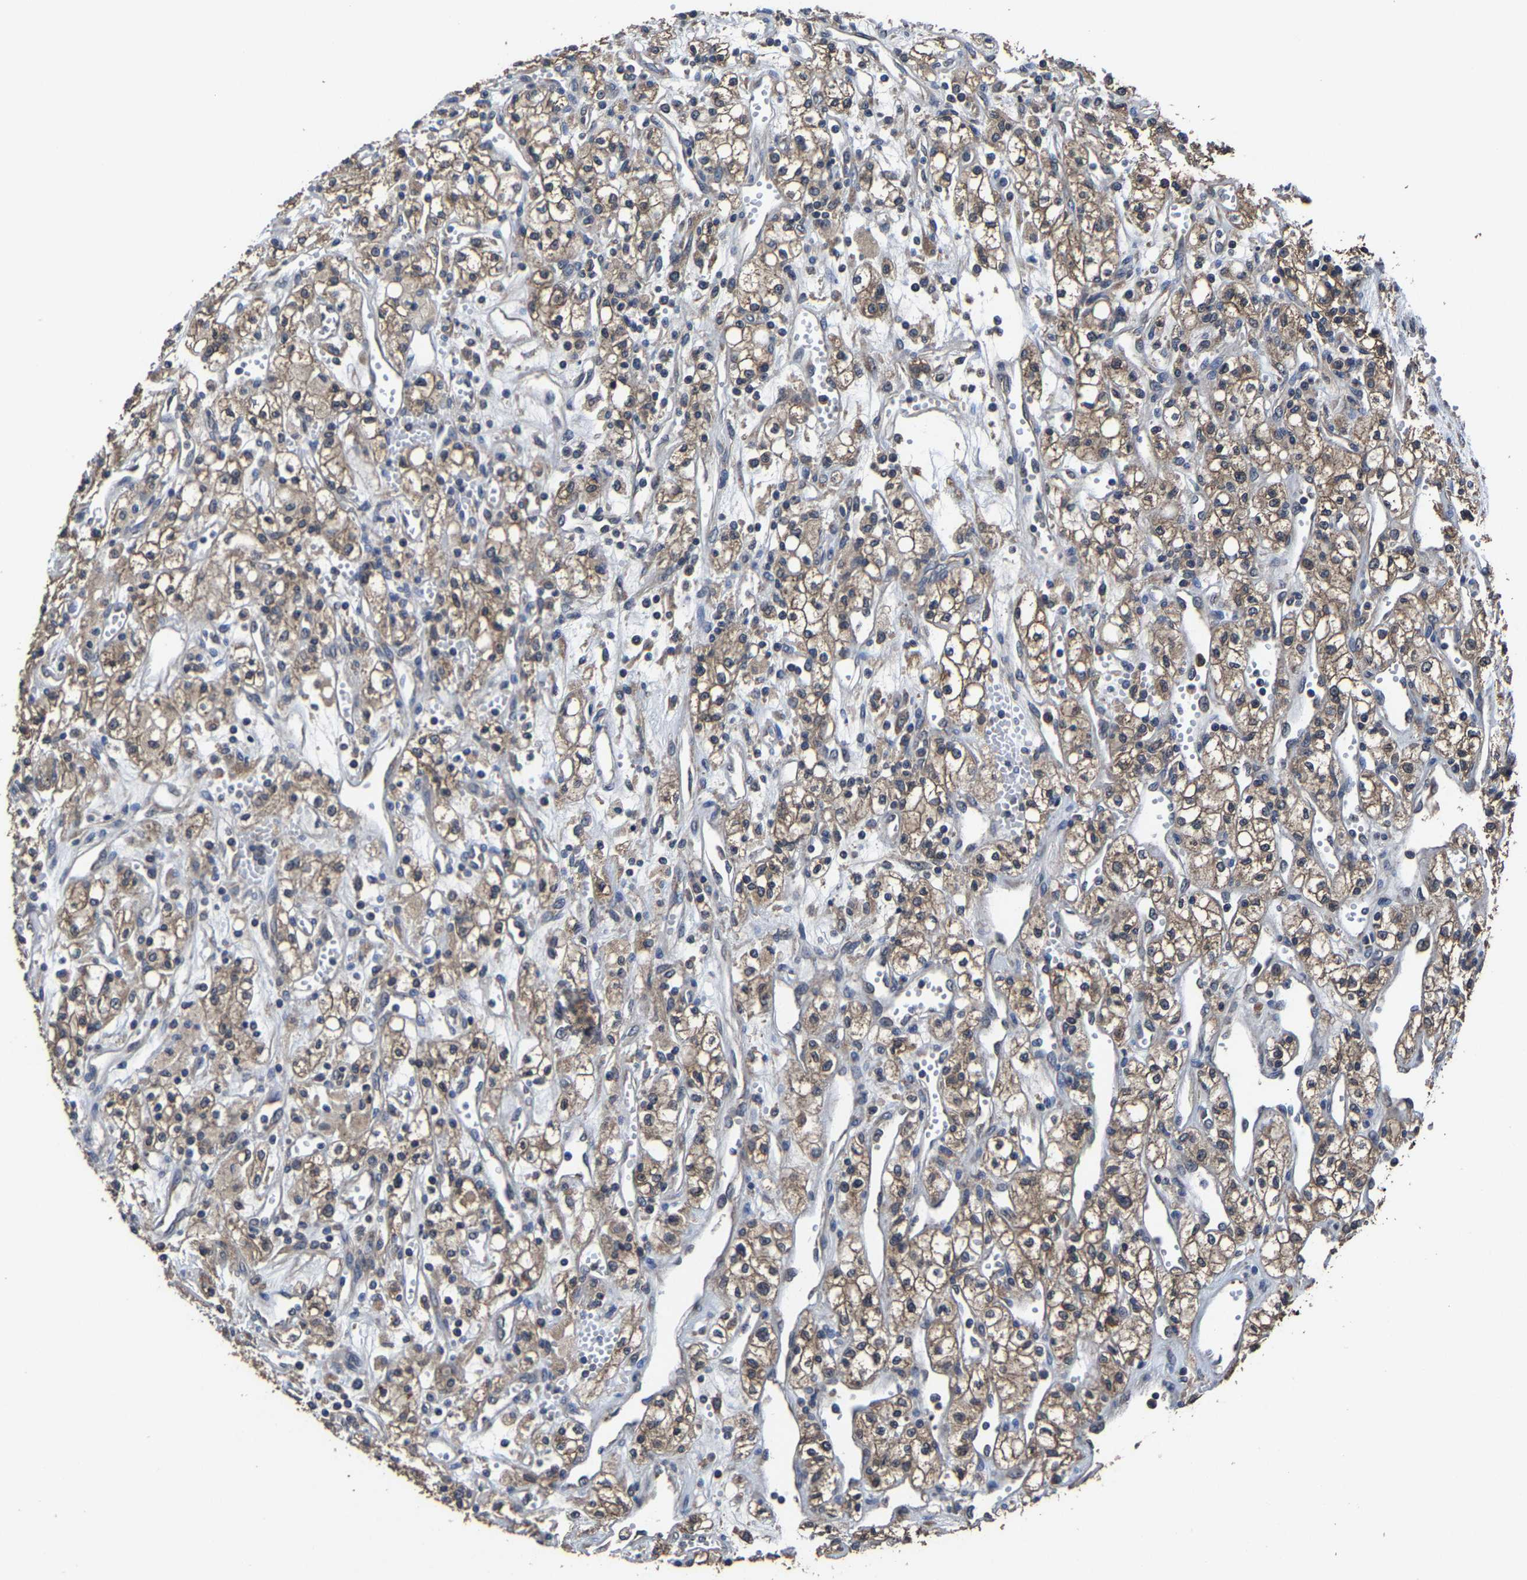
{"staining": {"intensity": "moderate", "quantity": ">75%", "location": "cytoplasmic/membranous"}, "tissue": "renal cancer", "cell_type": "Tumor cells", "image_type": "cancer", "snomed": [{"axis": "morphology", "description": "Adenocarcinoma, NOS"}, {"axis": "topography", "description": "Kidney"}], "caption": "This photomicrograph reveals IHC staining of human renal cancer, with medium moderate cytoplasmic/membranous expression in about >75% of tumor cells.", "gene": "EBAG9", "patient": {"sex": "male", "age": 59}}